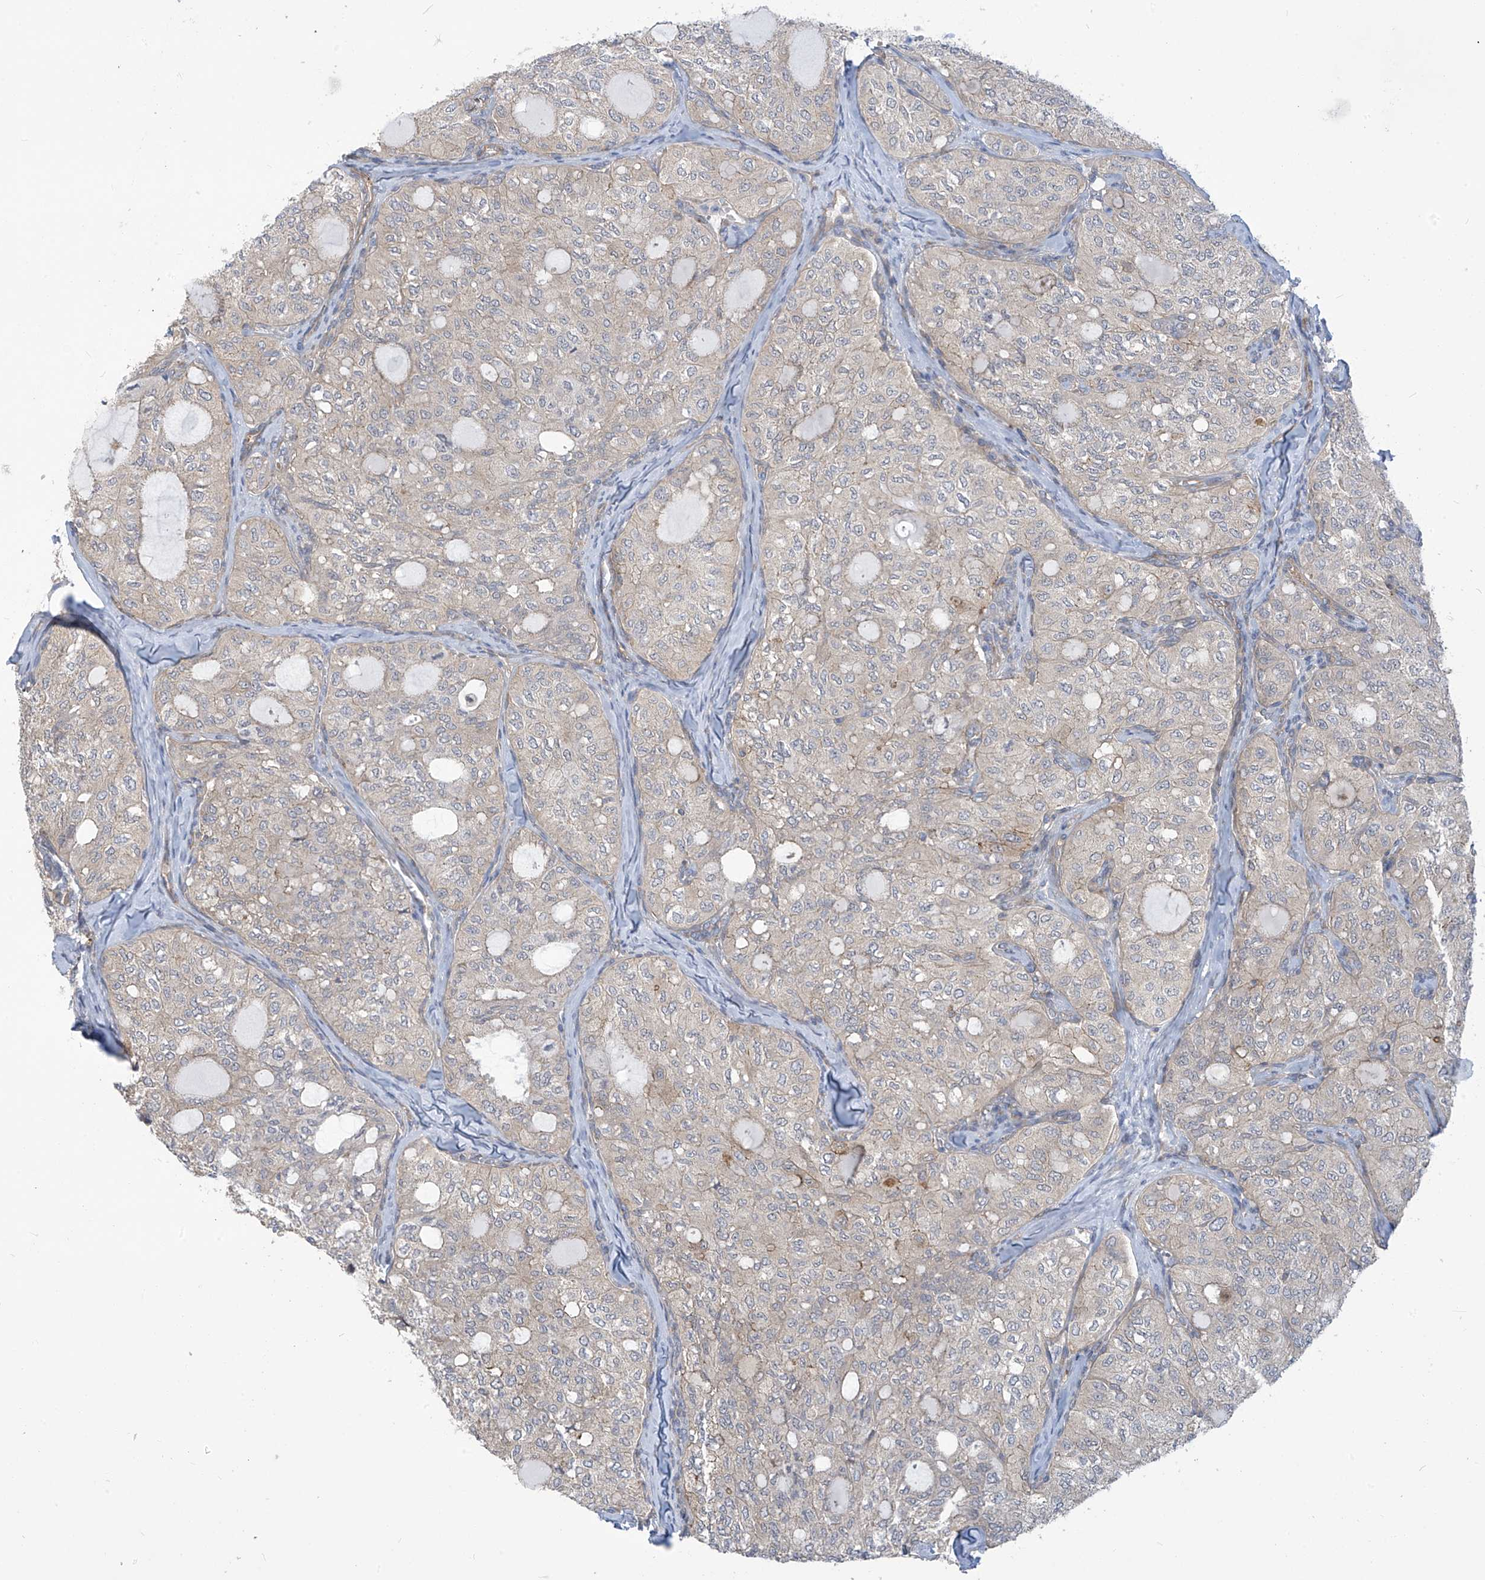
{"staining": {"intensity": "negative", "quantity": "none", "location": "none"}, "tissue": "thyroid cancer", "cell_type": "Tumor cells", "image_type": "cancer", "snomed": [{"axis": "morphology", "description": "Follicular adenoma carcinoma, NOS"}, {"axis": "topography", "description": "Thyroid gland"}], "caption": "There is no significant expression in tumor cells of thyroid cancer.", "gene": "ADAT2", "patient": {"sex": "male", "age": 75}}